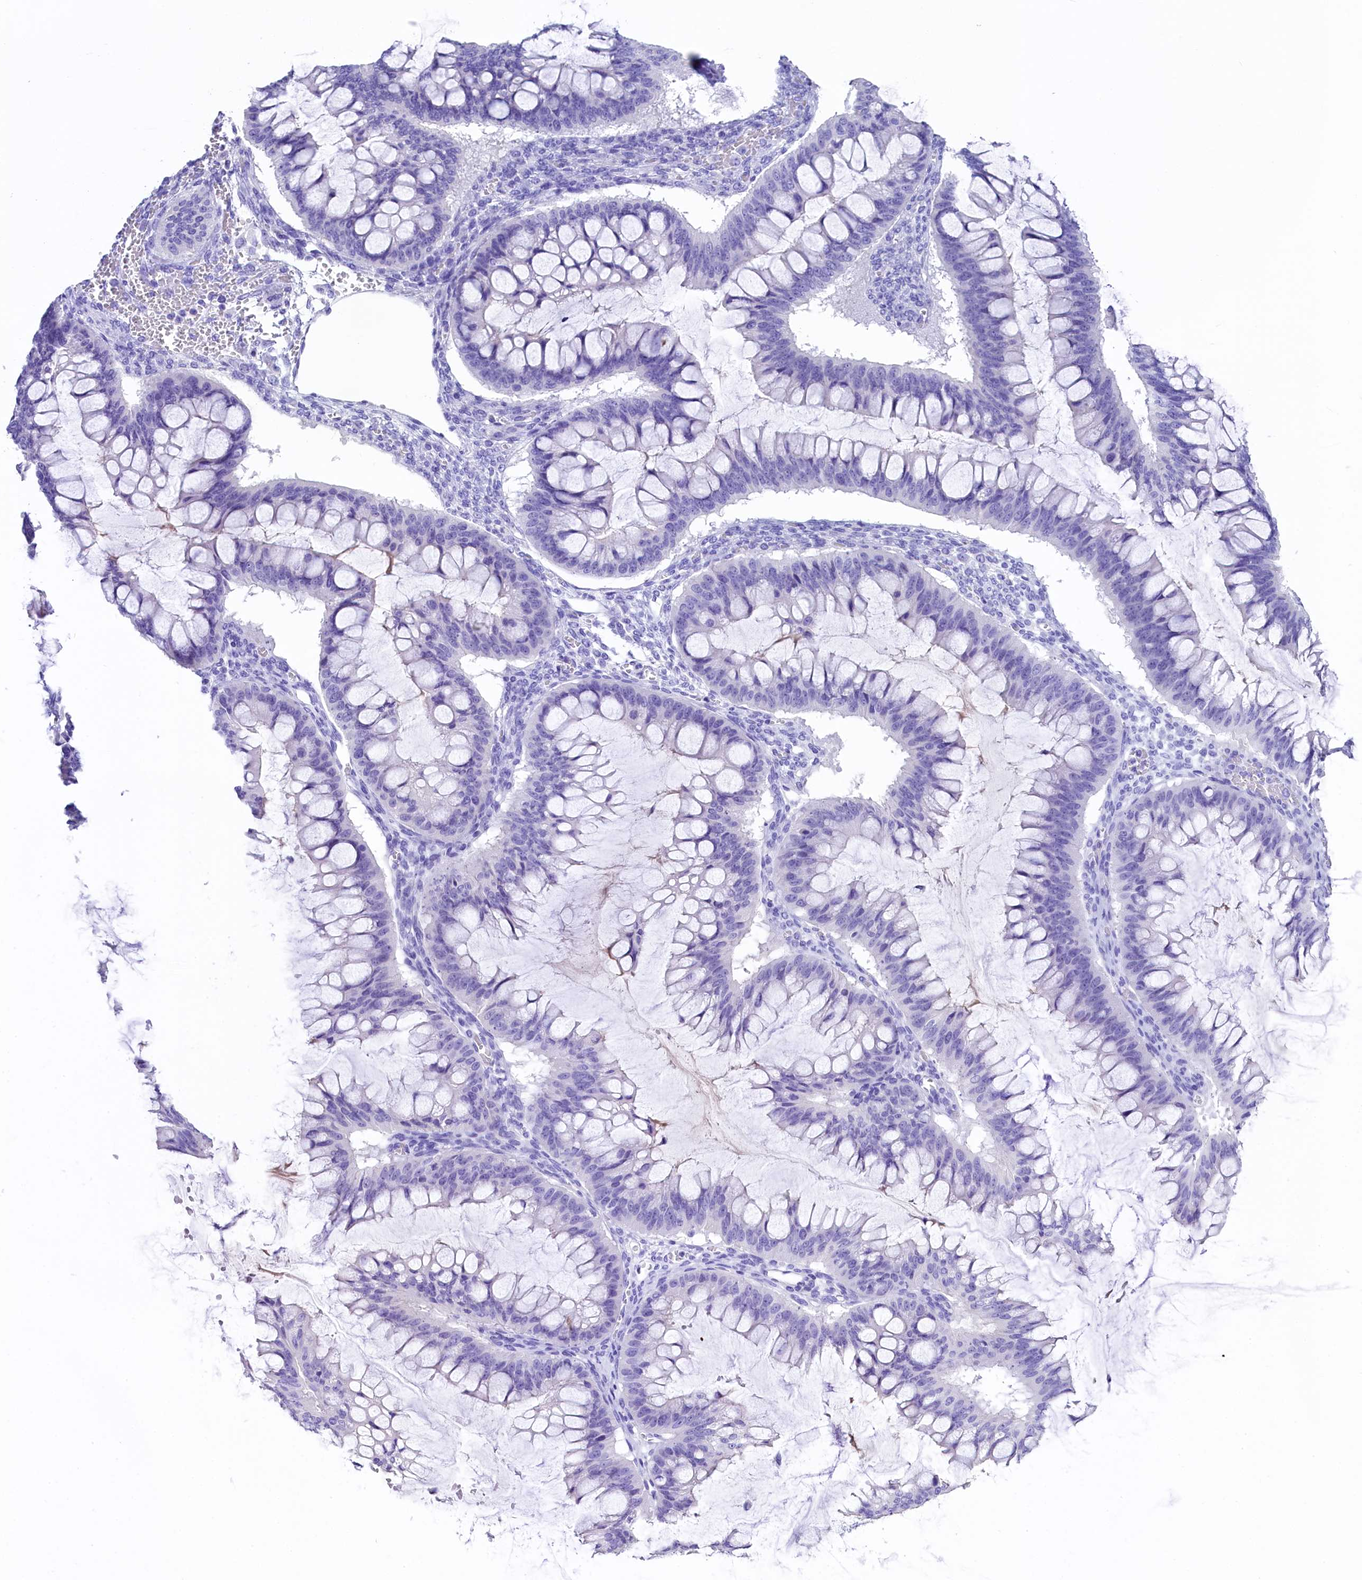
{"staining": {"intensity": "negative", "quantity": "none", "location": "none"}, "tissue": "ovarian cancer", "cell_type": "Tumor cells", "image_type": "cancer", "snomed": [{"axis": "morphology", "description": "Cystadenocarcinoma, mucinous, NOS"}, {"axis": "topography", "description": "Ovary"}], "caption": "Tumor cells show no significant expression in ovarian cancer.", "gene": "SKIDA1", "patient": {"sex": "female", "age": 73}}